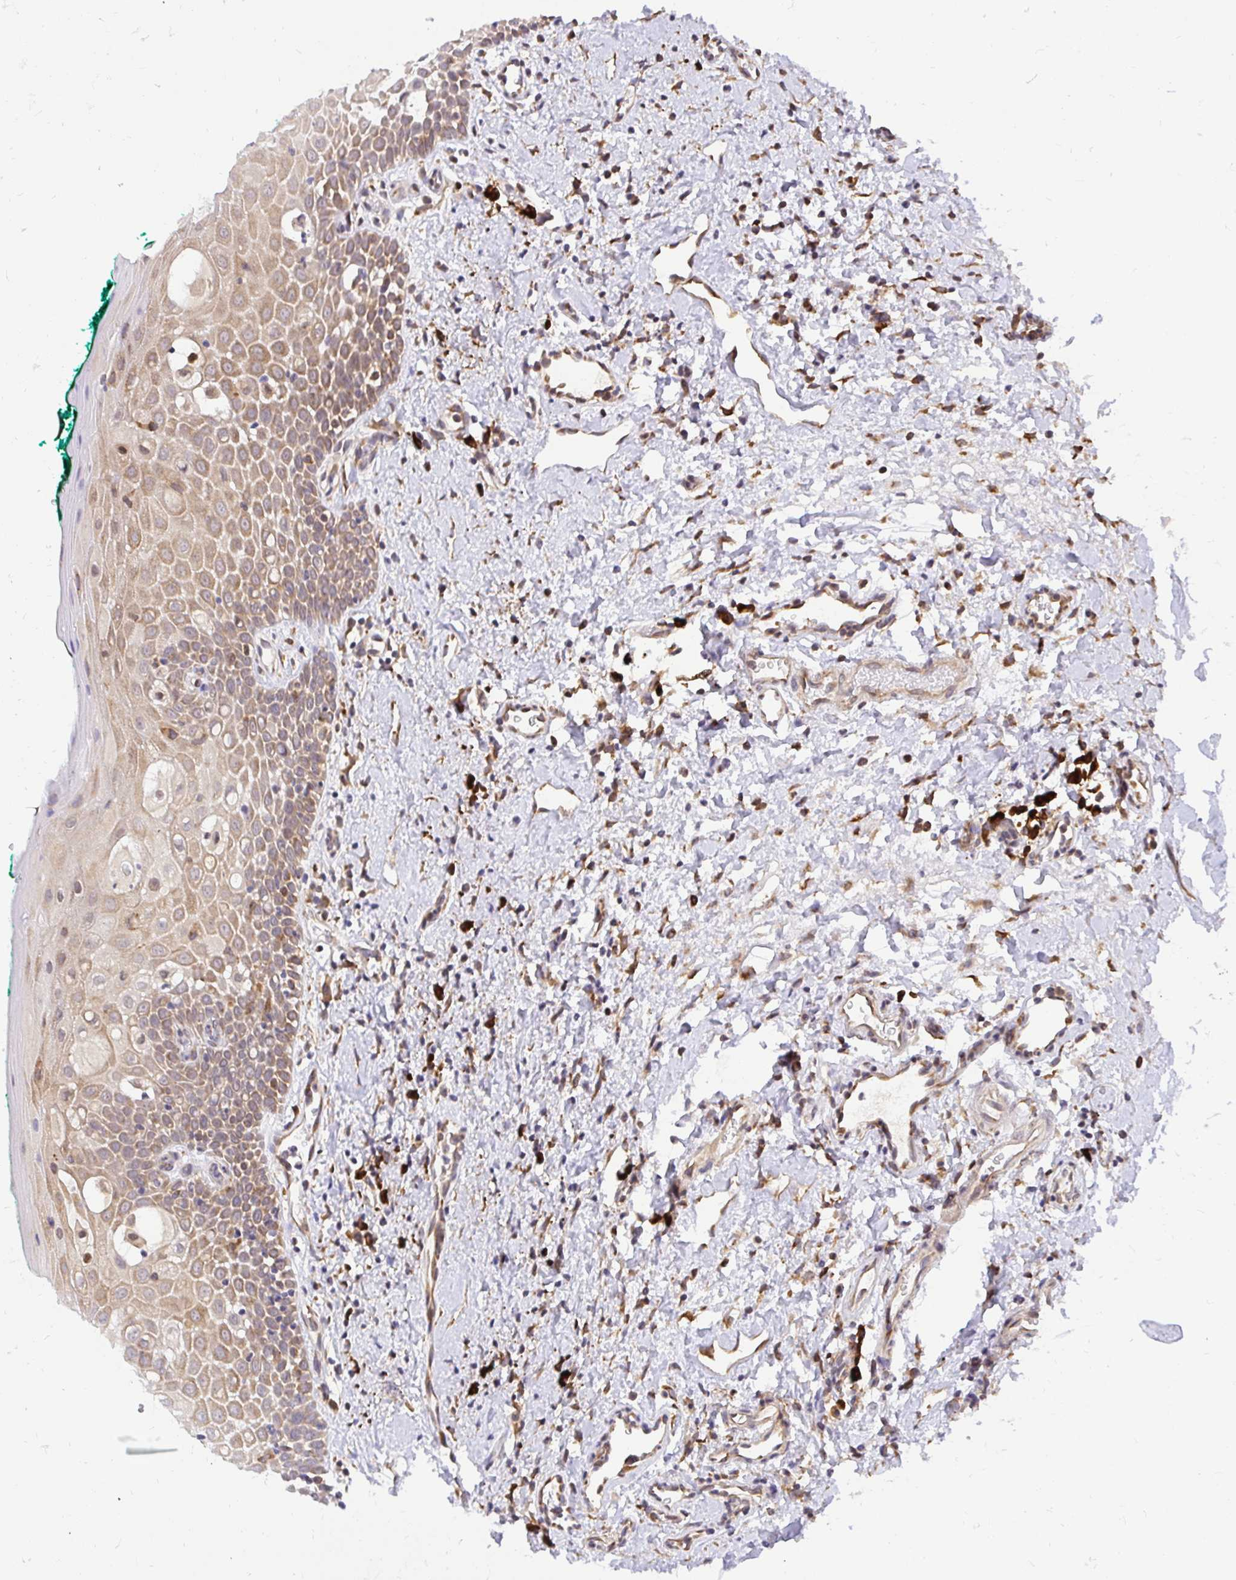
{"staining": {"intensity": "moderate", "quantity": "25%-75%", "location": "cytoplasmic/membranous"}, "tissue": "oral mucosa", "cell_type": "Squamous epithelial cells", "image_type": "normal", "snomed": [{"axis": "morphology", "description": "Normal tissue, NOS"}, {"axis": "topography", "description": "Oral tissue"}], "caption": "A micrograph of human oral mucosa stained for a protein shows moderate cytoplasmic/membranous brown staining in squamous epithelial cells. (IHC, brightfield microscopy, high magnification).", "gene": "NAALAD2", "patient": {"sex": "female", "age": 70}}